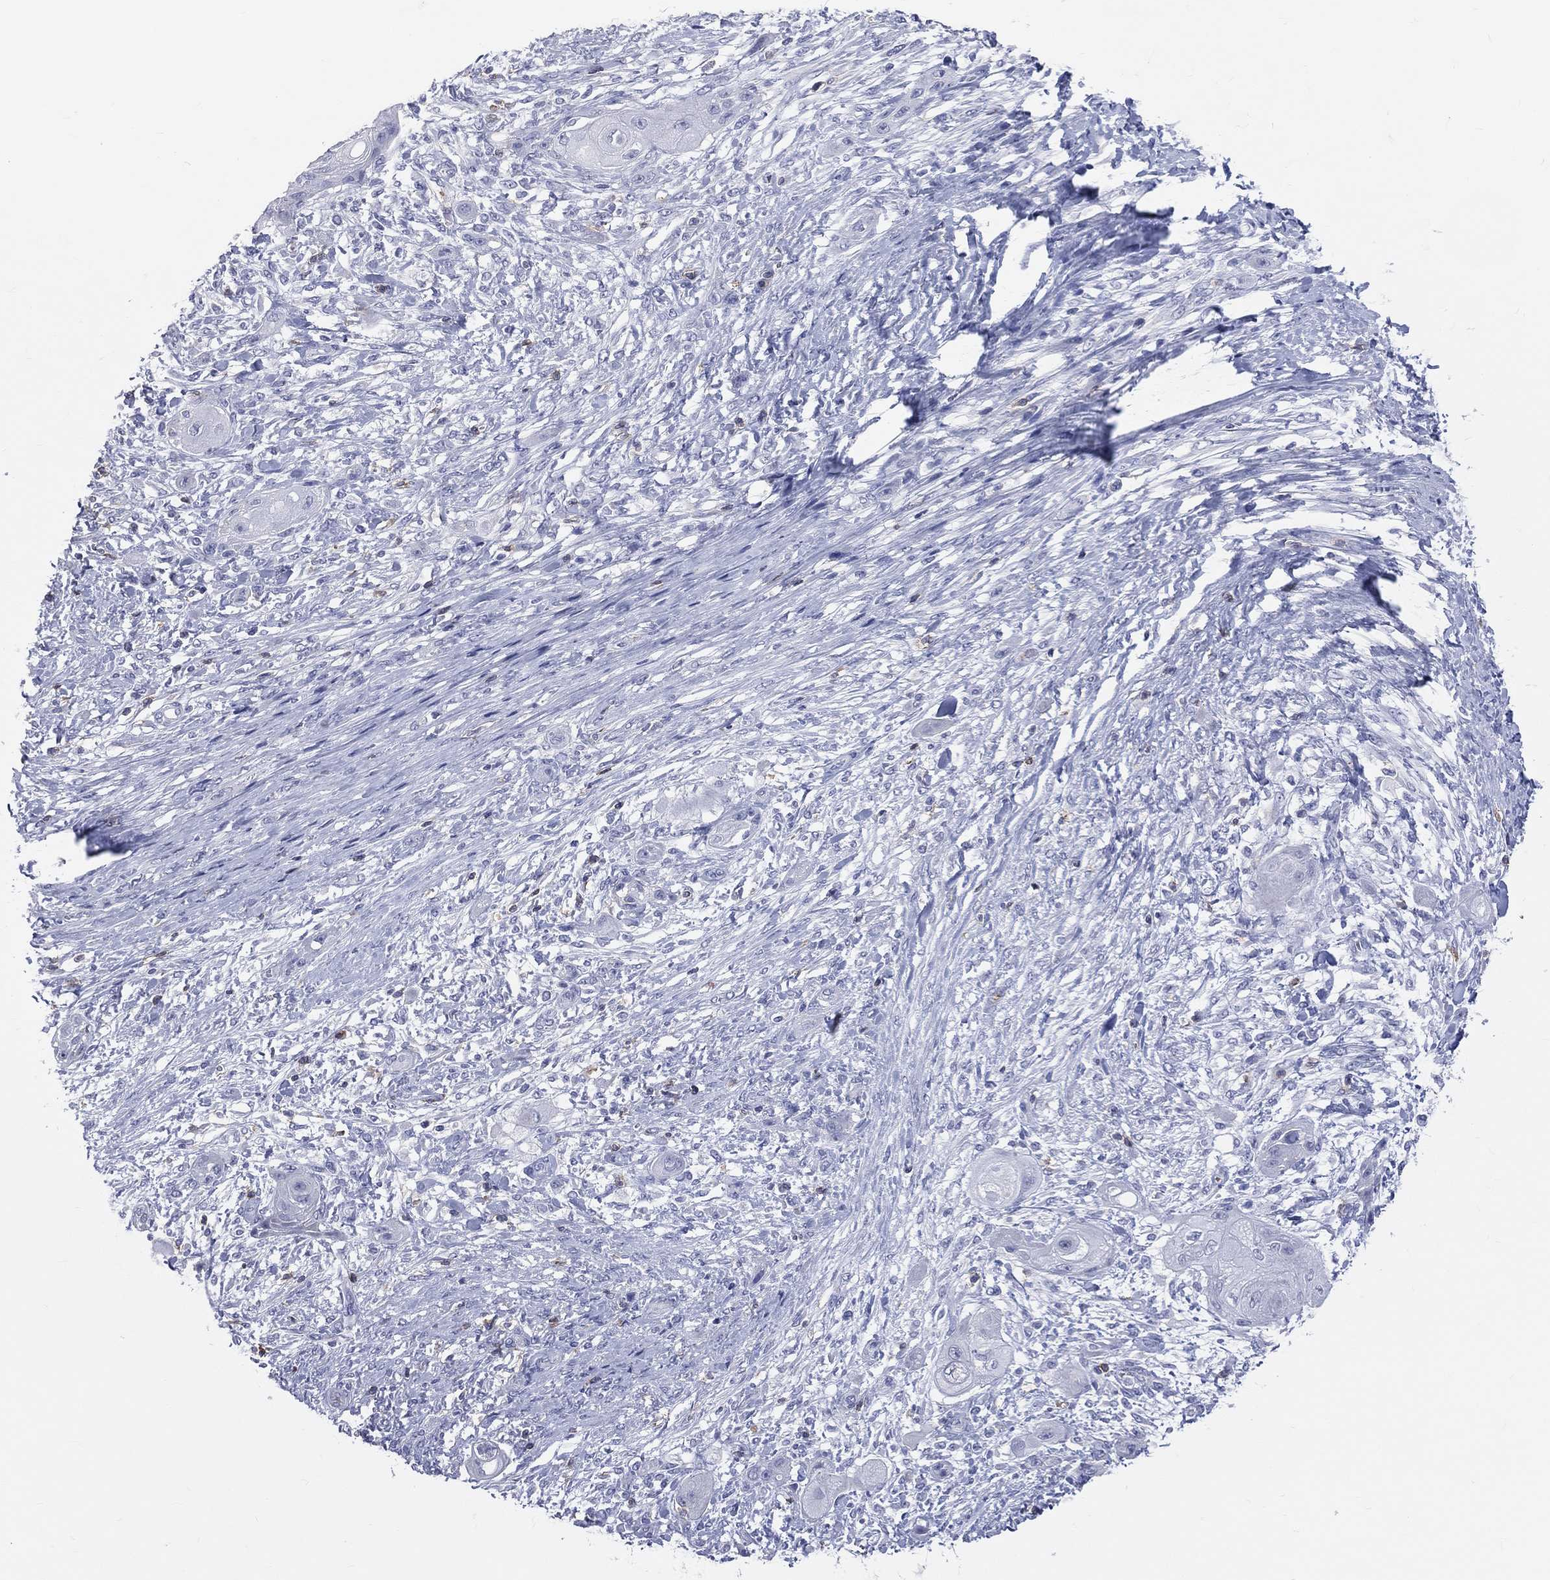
{"staining": {"intensity": "negative", "quantity": "none", "location": "none"}, "tissue": "skin cancer", "cell_type": "Tumor cells", "image_type": "cancer", "snomed": [{"axis": "morphology", "description": "Squamous cell carcinoma, NOS"}, {"axis": "topography", "description": "Skin"}], "caption": "Immunohistochemistry (IHC) of skin cancer shows no positivity in tumor cells. (DAB (3,3'-diaminobenzidine) immunohistochemistry (IHC) with hematoxylin counter stain).", "gene": "LAT", "patient": {"sex": "male", "age": 62}}